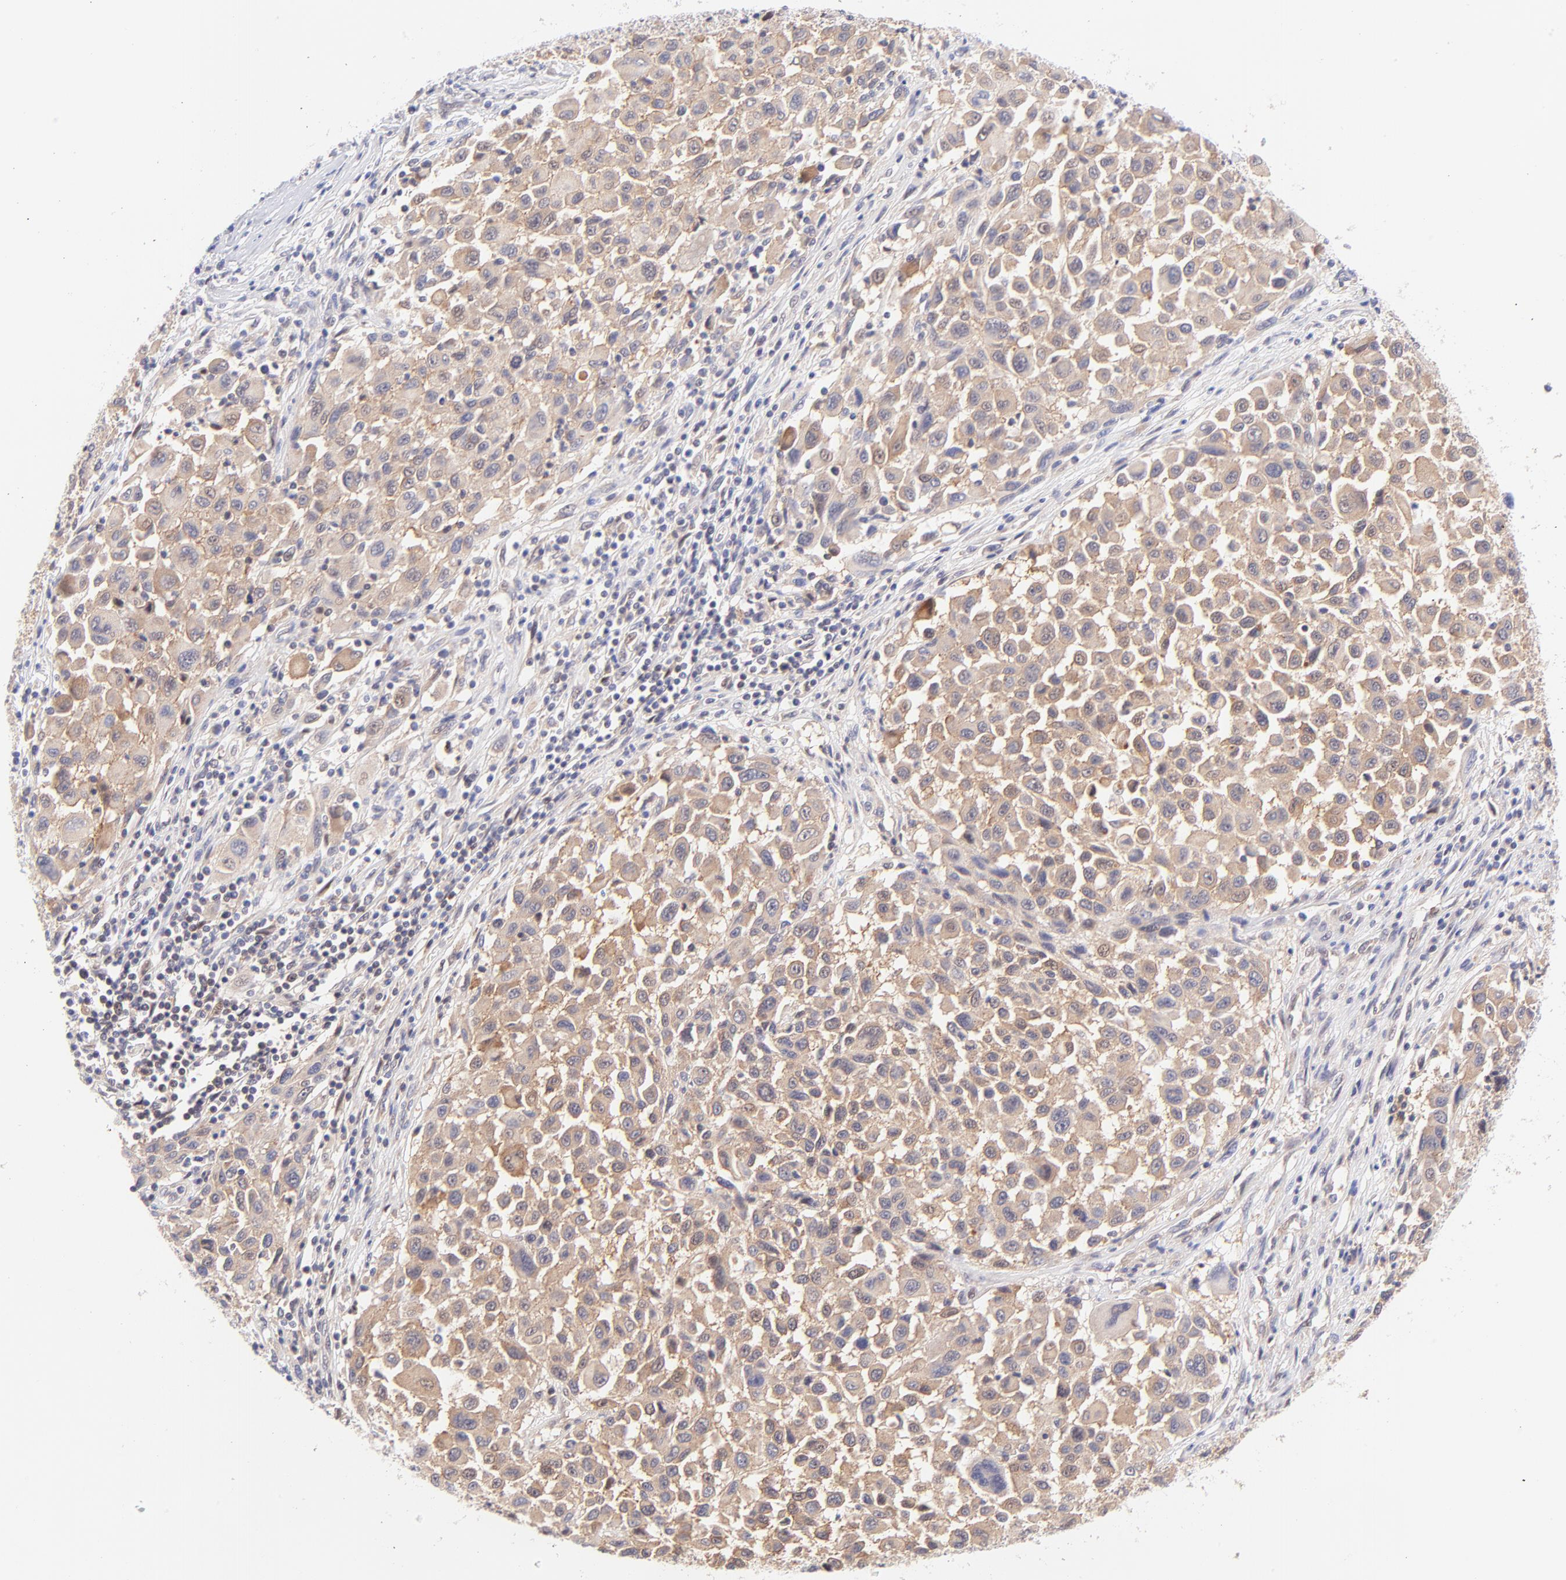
{"staining": {"intensity": "weak", "quantity": ">75%", "location": "cytoplasmic/membranous"}, "tissue": "melanoma", "cell_type": "Tumor cells", "image_type": "cancer", "snomed": [{"axis": "morphology", "description": "Malignant melanoma, Metastatic site"}, {"axis": "topography", "description": "Lymph node"}], "caption": "Protein expression analysis of human melanoma reveals weak cytoplasmic/membranous staining in approximately >75% of tumor cells.", "gene": "PBDC1", "patient": {"sex": "male", "age": 61}}